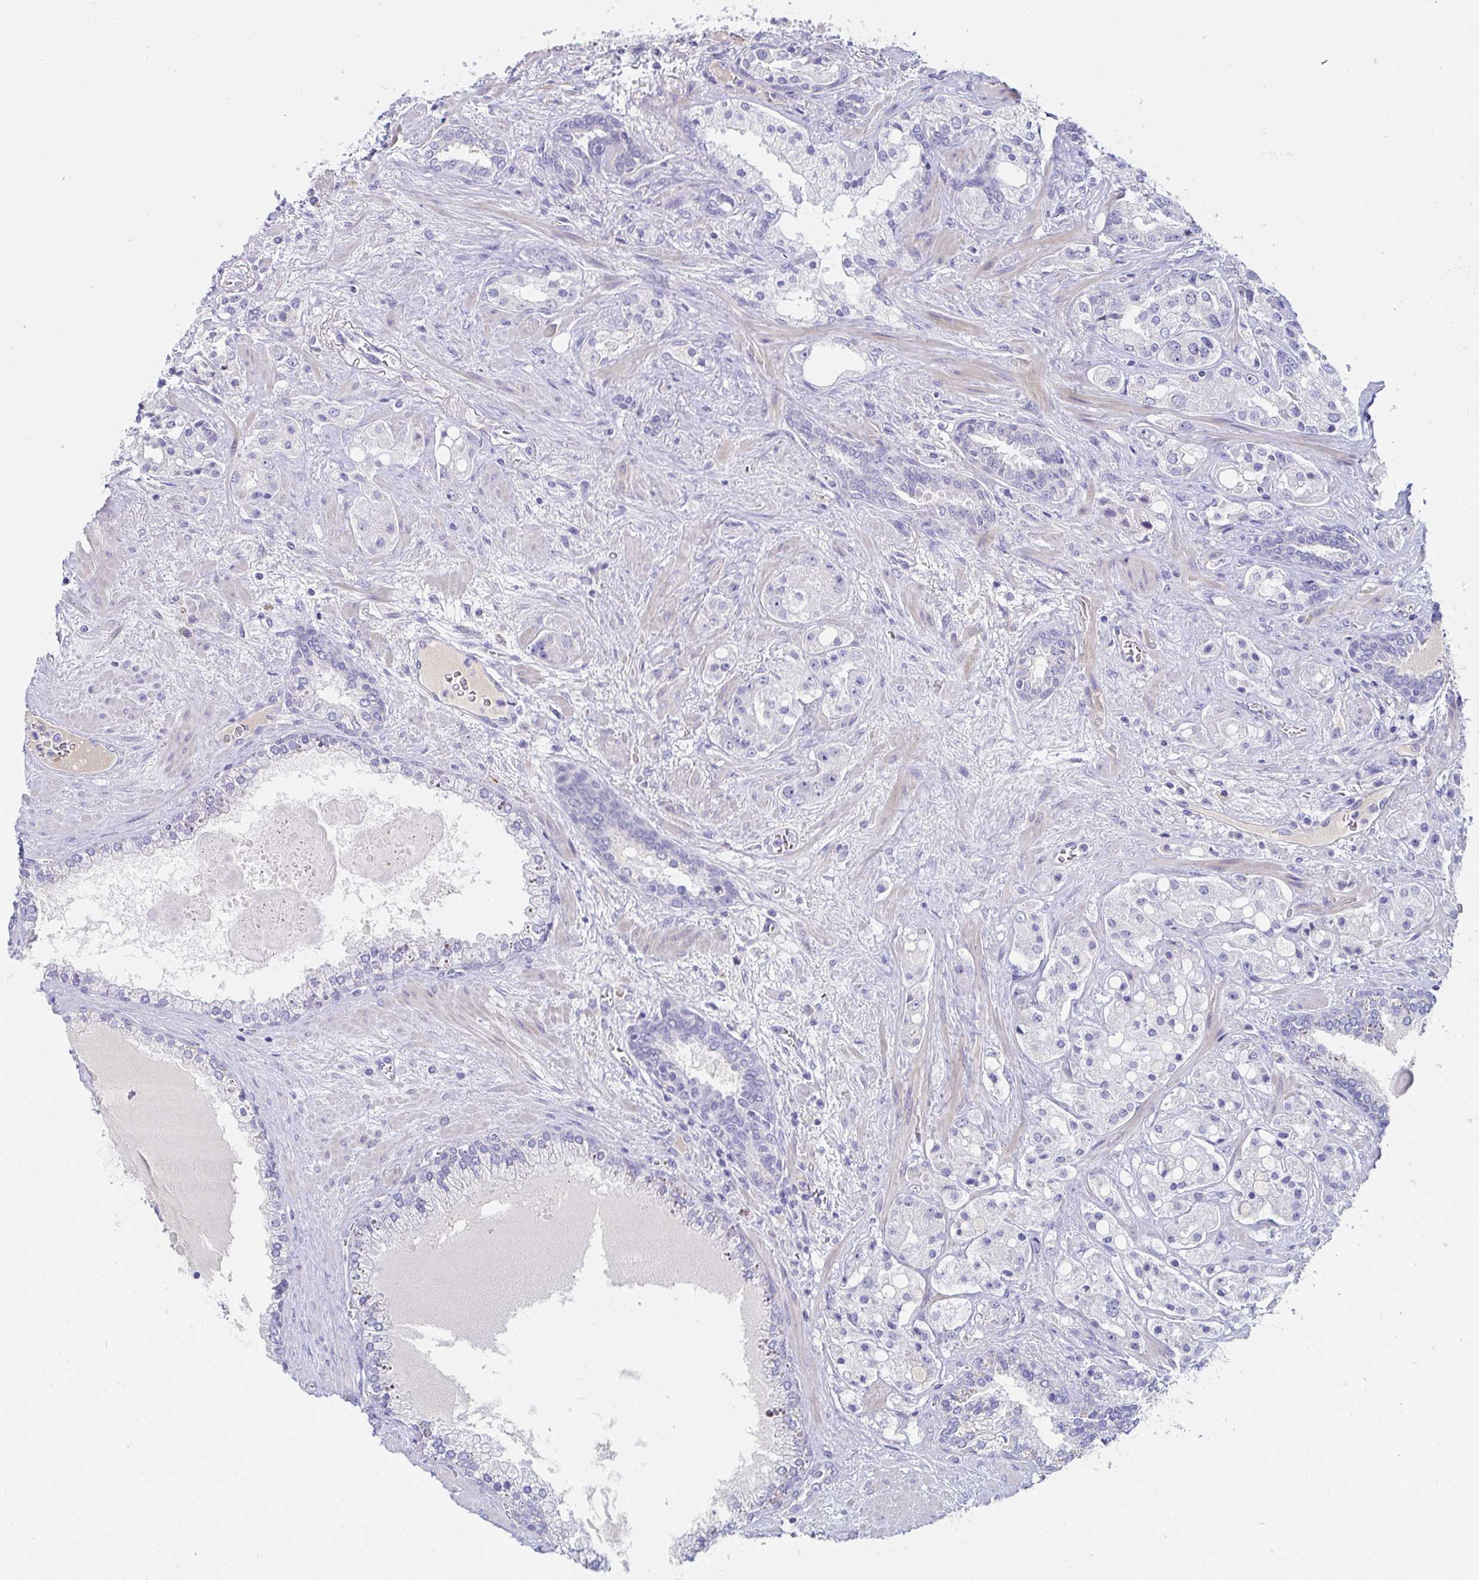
{"staining": {"intensity": "negative", "quantity": "none", "location": "none"}, "tissue": "prostate cancer", "cell_type": "Tumor cells", "image_type": "cancer", "snomed": [{"axis": "morphology", "description": "Adenocarcinoma, High grade"}, {"axis": "topography", "description": "Prostate"}], "caption": "Tumor cells show no significant protein staining in prostate cancer.", "gene": "C4orf17", "patient": {"sex": "male", "age": 67}}